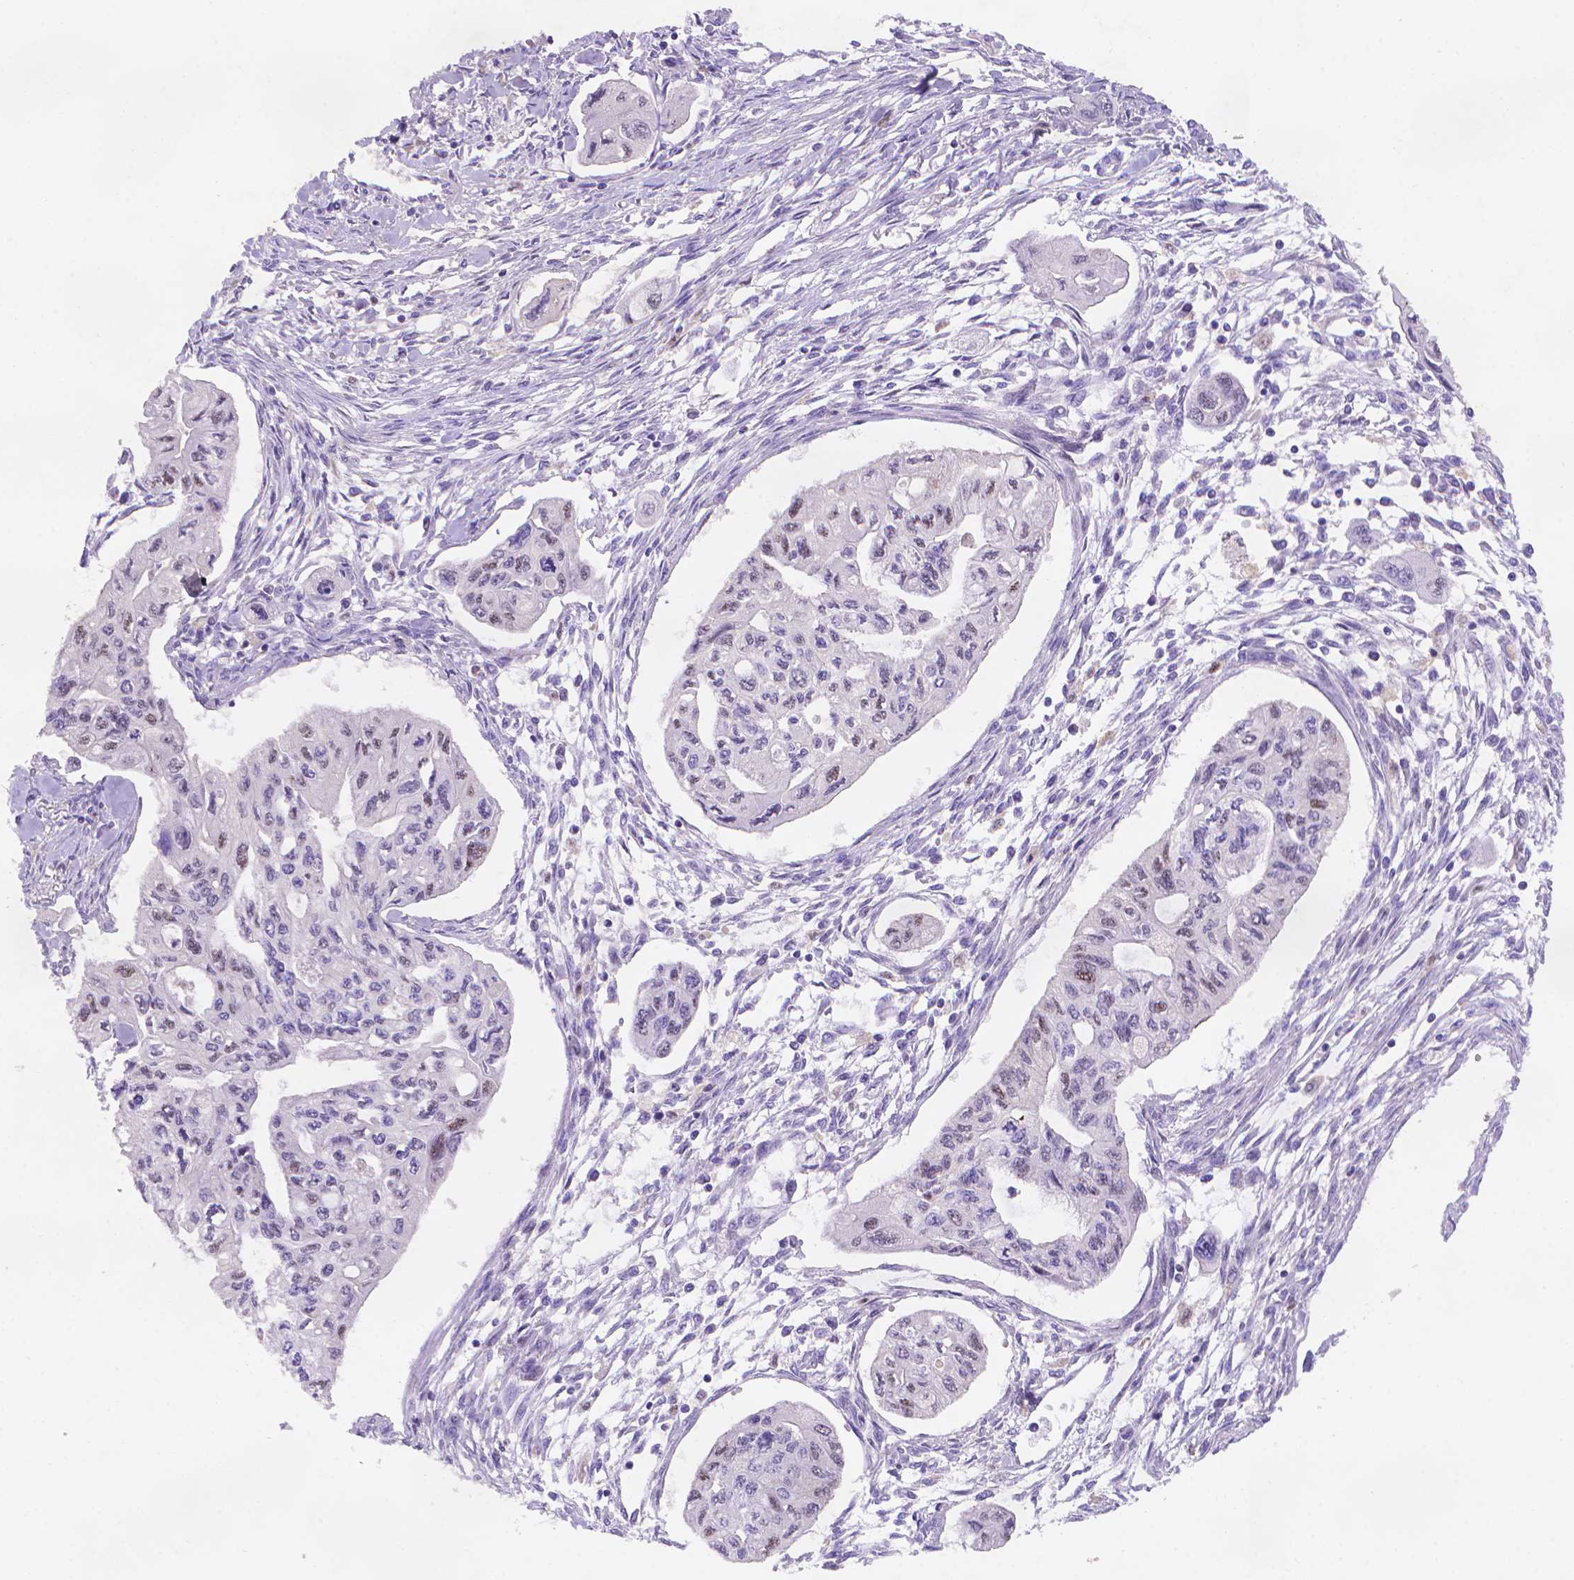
{"staining": {"intensity": "weak", "quantity": "<25%", "location": "nuclear"}, "tissue": "pancreatic cancer", "cell_type": "Tumor cells", "image_type": "cancer", "snomed": [{"axis": "morphology", "description": "Adenocarcinoma, NOS"}, {"axis": "topography", "description": "Pancreas"}], "caption": "Immunohistochemical staining of pancreatic adenocarcinoma demonstrates no significant staining in tumor cells. (DAB (3,3'-diaminobenzidine) immunohistochemistry, high magnification).", "gene": "FGD2", "patient": {"sex": "female", "age": 76}}